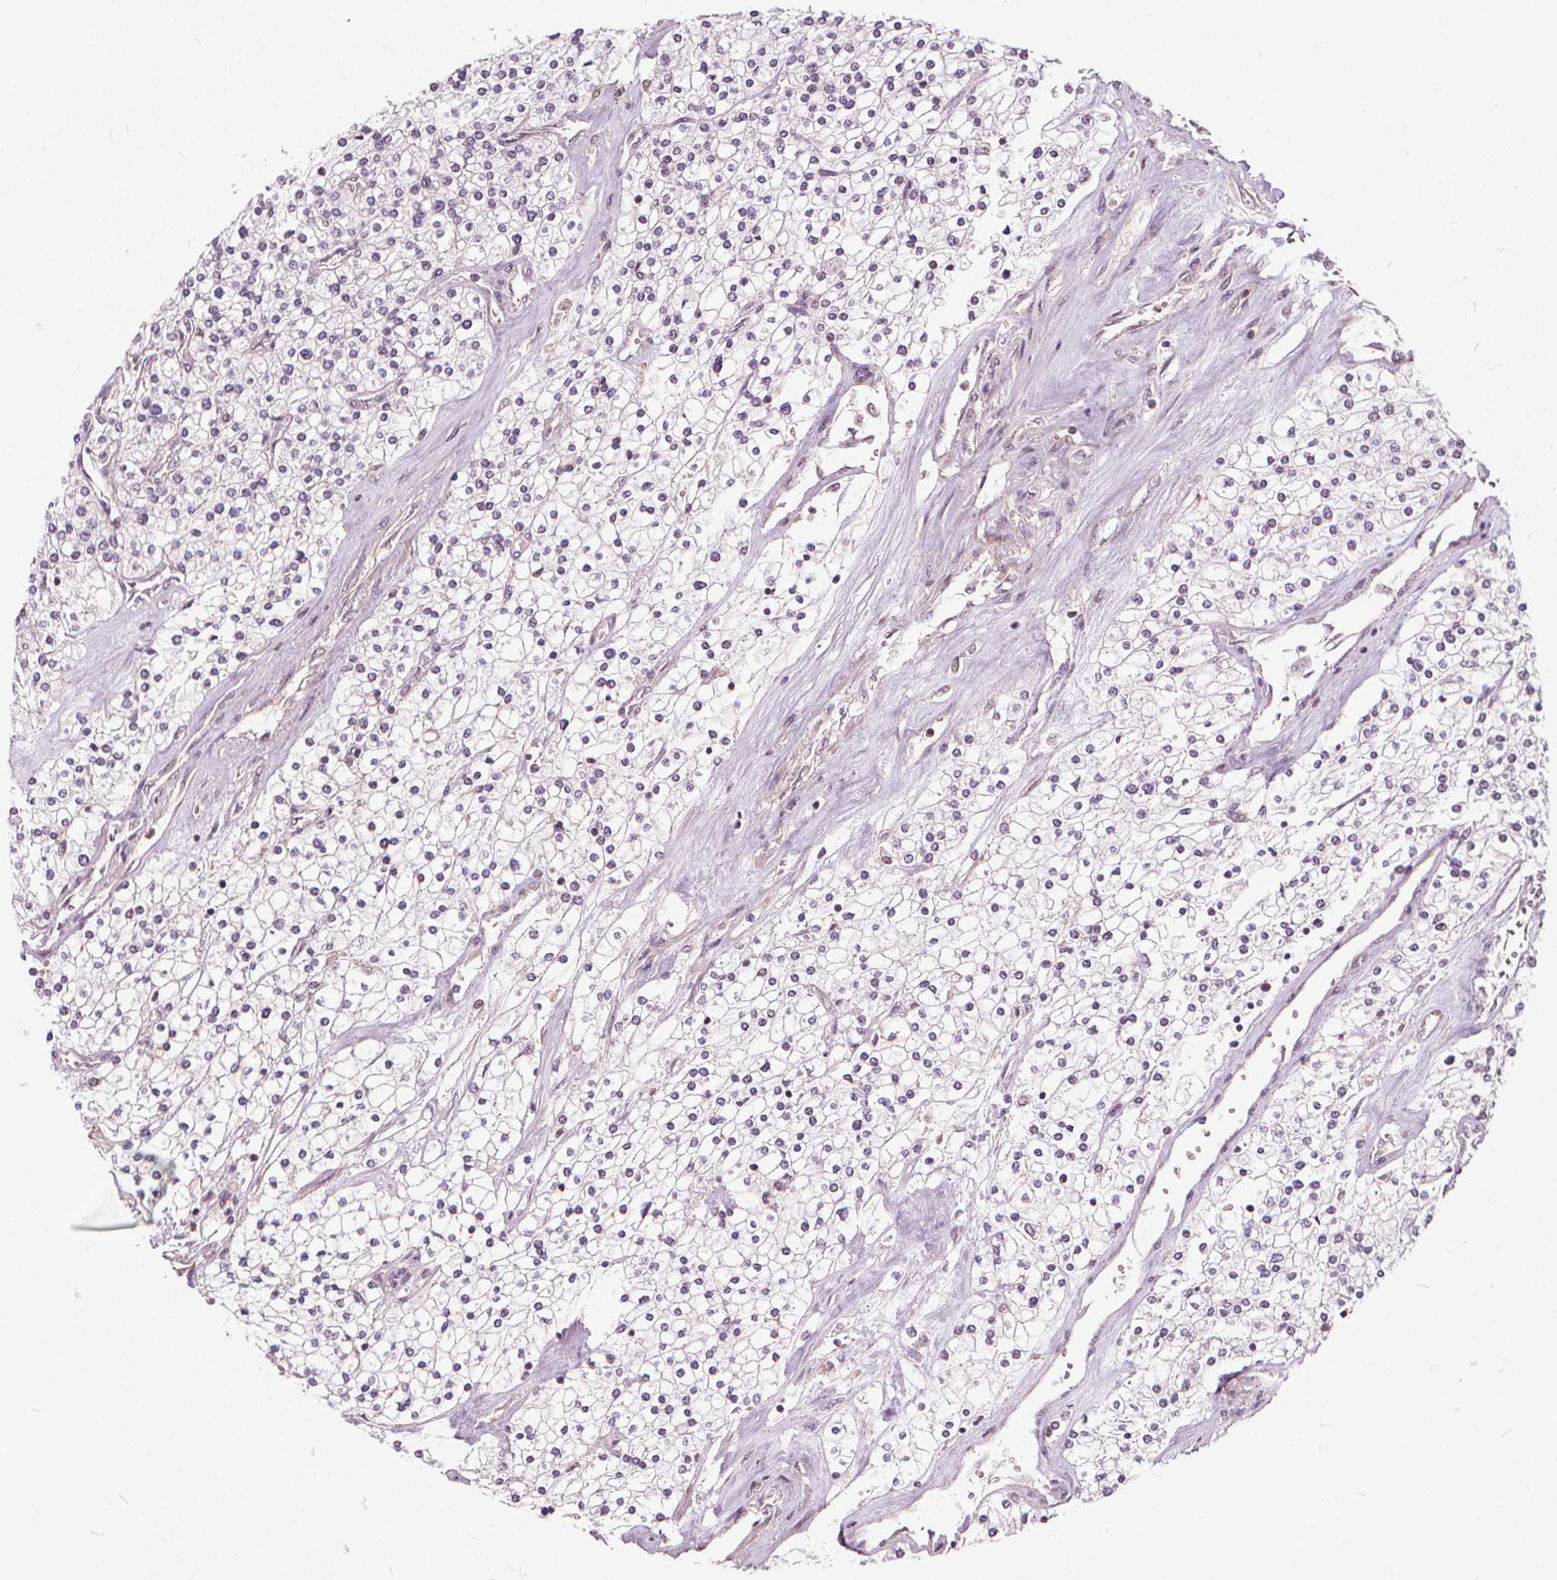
{"staining": {"intensity": "negative", "quantity": "none", "location": "none"}, "tissue": "renal cancer", "cell_type": "Tumor cells", "image_type": "cancer", "snomed": [{"axis": "morphology", "description": "Adenocarcinoma, NOS"}, {"axis": "topography", "description": "Kidney"}], "caption": "DAB immunohistochemical staining of renal cancer displays no significant staining in tumor cells.", "gene": "INPP5E", "patient": {"sex": "male", "age": 80}}